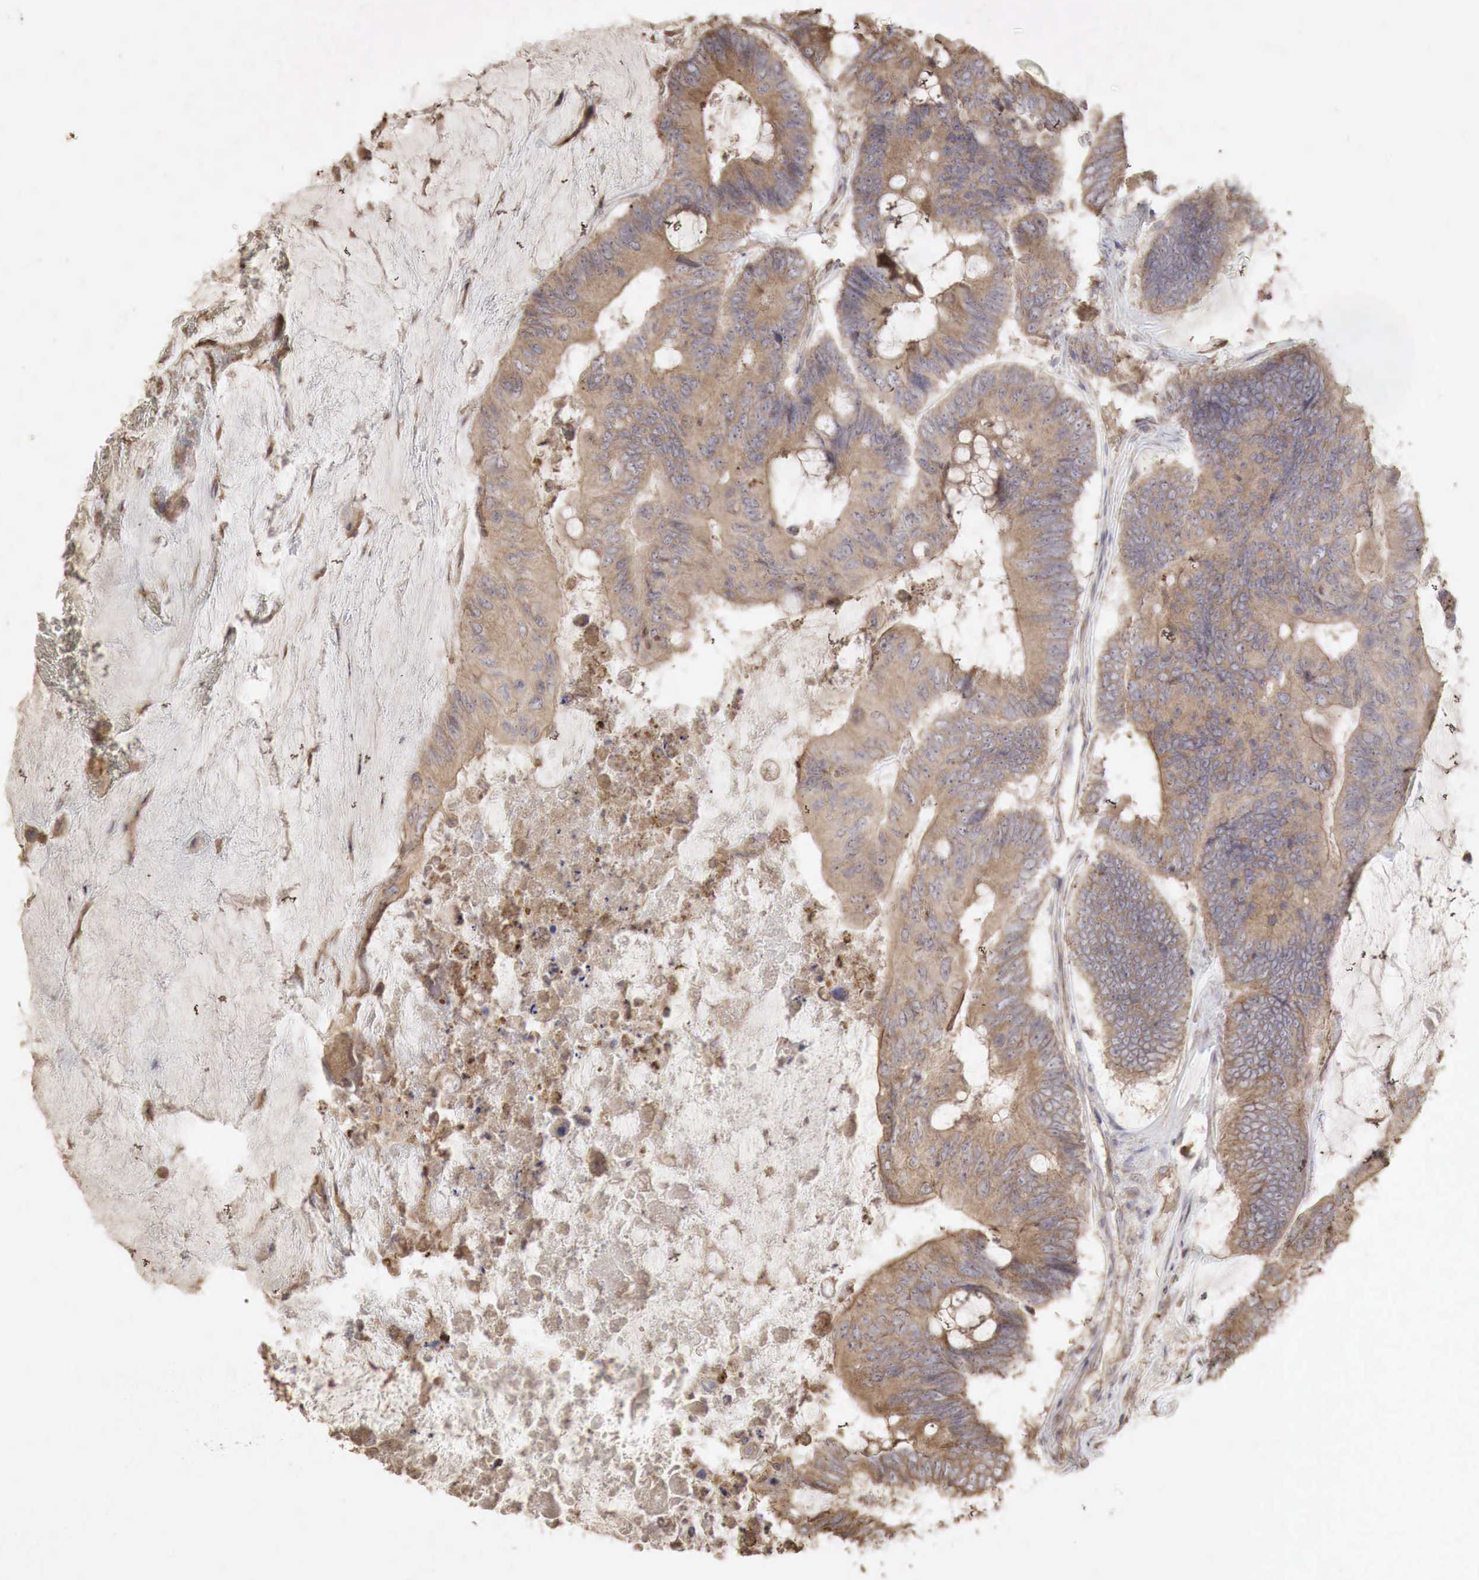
{"staining": {"intensity": "weak", "quantity": ">75%", "location": "cytoplasmic/membranous"}, "tissue": "colorectal cancer", "cell_type": "Tumor cells", "image_type": "cancer", "snomed": [{"axis": "morphology", "description": "Adenocarcinoma, NOS"}, {"axis": "topography", "description": "Colon"}], "caption": "Immunohistochemical staining of human adenocarcinoma (colorectal) displays low levels of weak cytoplasmic/membranous protein staining in approximately >75% of tumor cells. (DAB IHC with brightfield microscopy, high magnification).", "gene": "PABPC5", "patient": {"sex": "male", "age": 65}}